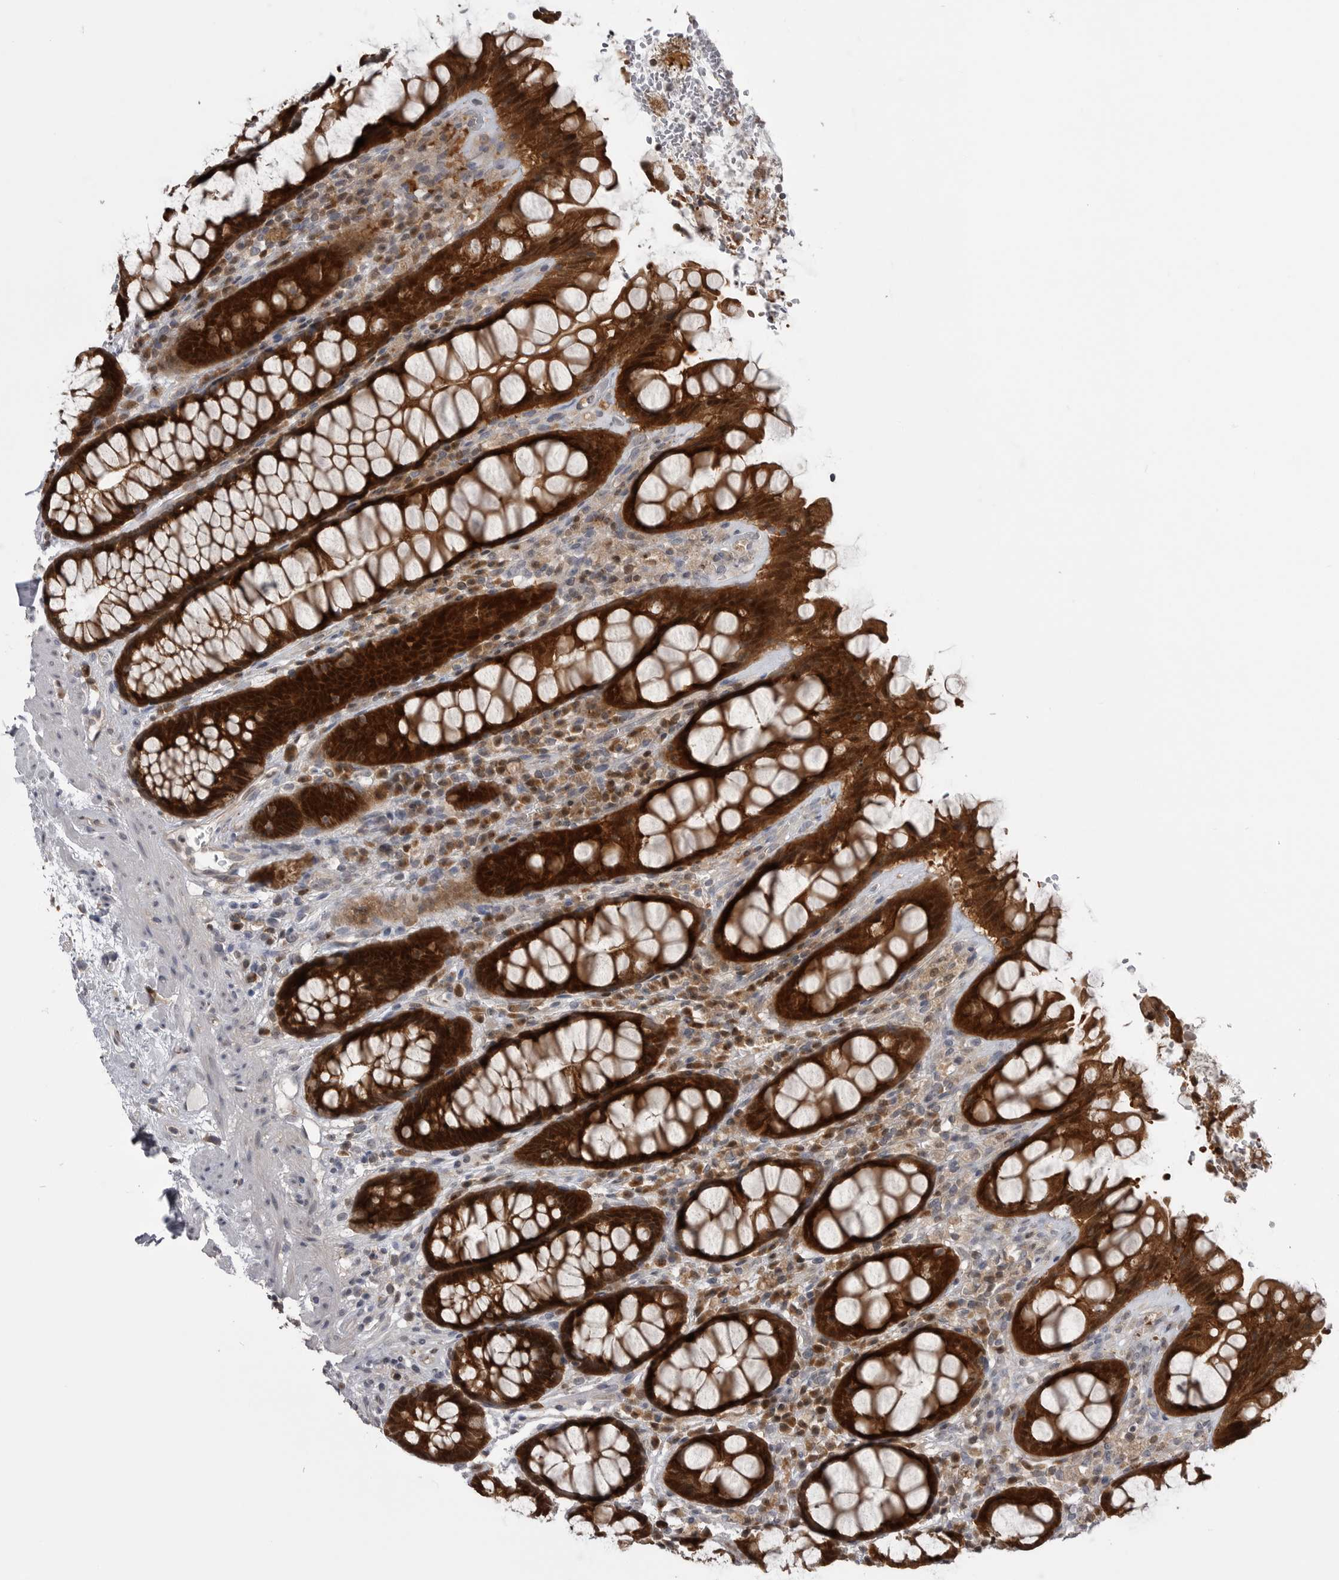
{"staining": {"intensity": "strong", "quantity": ">75%", "location": "cytoplasmic/membranous,nuclear"}, "tissue": "rectum", "cell_type": "Glandular cells", "image_type": "normal", "snomed": [{"axis": "morphology", "description": "Normal tissue, NOS"}, {"axis": "topography", "description": "Rectum"}], "caption": "Rectum stained with immunohistochemistry reveals strong cytoplasmic/membranous,nuclear positivity in approximately >75% of glandular cells.", "gene": "MAPK13", "patient": {"sex": "male", "age": 64}}